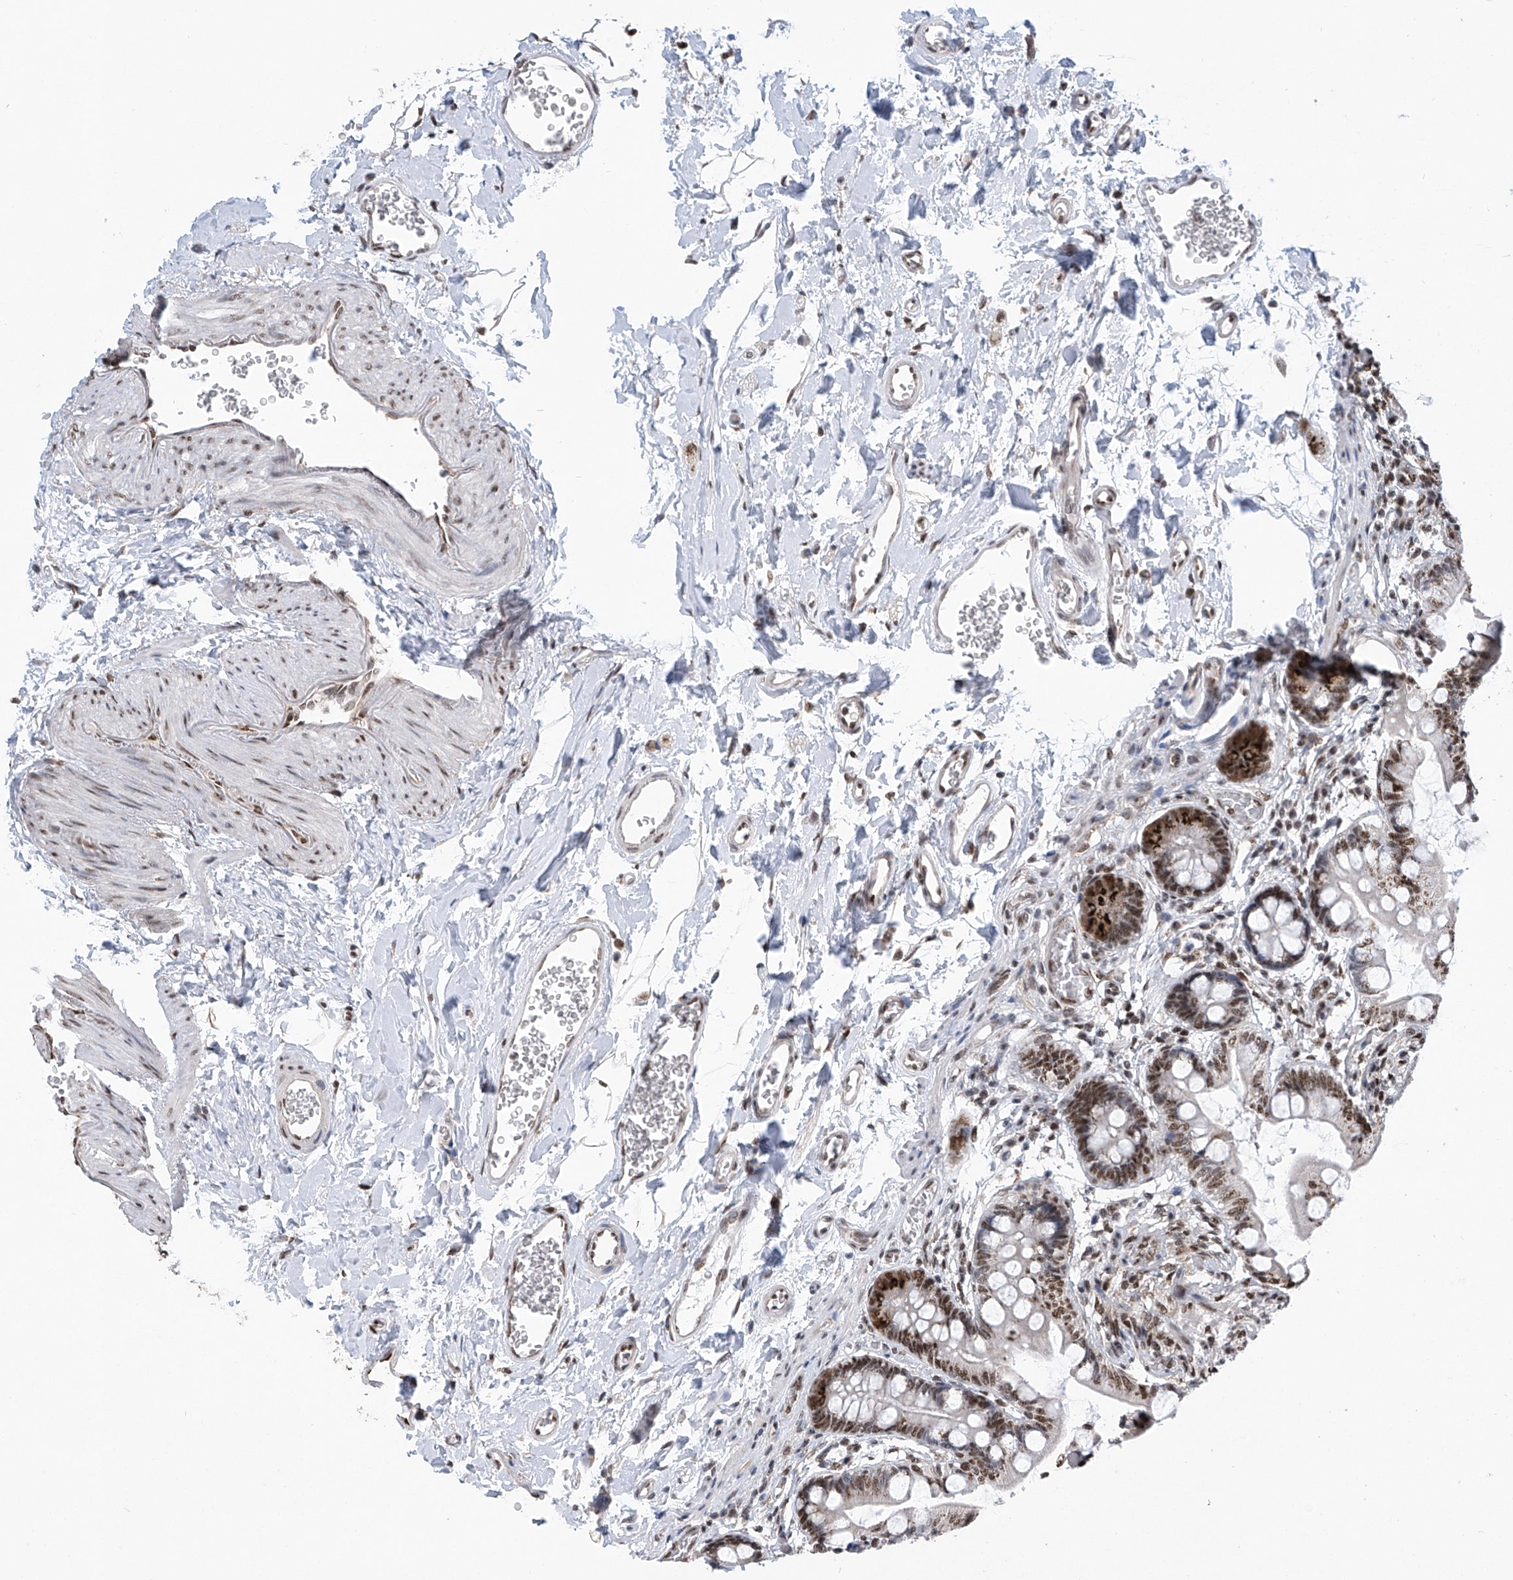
{"staining": {"intensity": "moderate", "quantity": ">75%", "location": "cytoplasmic/membranous,nuclear"}, "tissue": "small intestine", "cell_type": "Glandular cells", "image_type": "normal", "snomed": [{"axis": "morphology", "description": "Normal tissue, NOS"}, {"axis": "topography", "description": "Small intestine"}], "caption": "Protein expression analysis of normal human small intestine reveals moderate cytoplasmic/membranous,nuclear staining in about >75% of glandular cells. The staining is performed using DAB (3,3'-diaminobenzidine) brown chromogen to label protein expression. The nuclei are counter-stained blue using hematoxylin.", "gene": "APLF", "patient": {"sex": "male", "age": 52}}